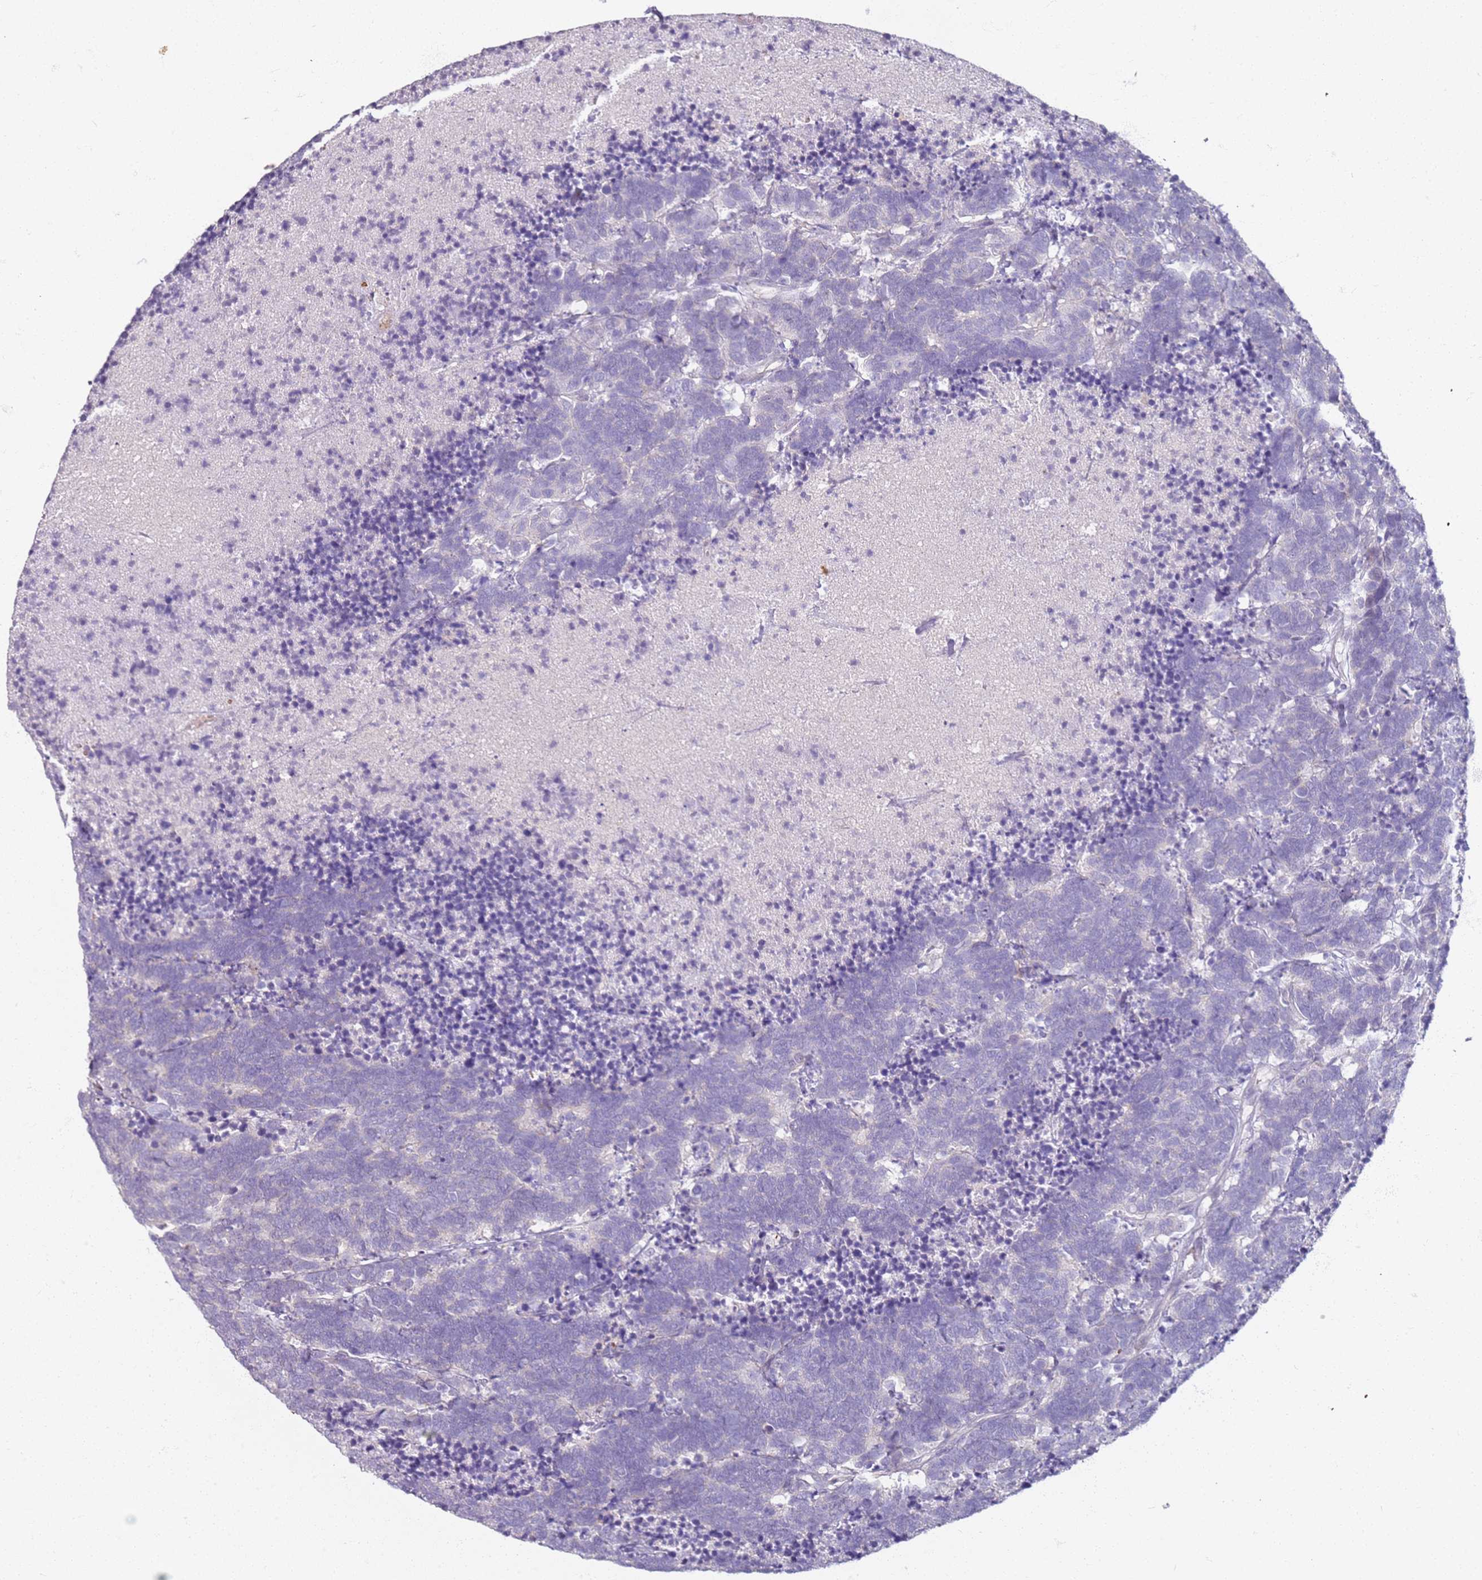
{"staining": {"intensity": "negative", "quantity": "none", "location": "none"}, "tissue": "carcinoid", "cell_type": "Tumor cells", "image_type": "cancer", "snomed": [{"axis": "morphology", "description": "Carcinoma, NOS"}, {"axis": "morphology", "description": "Carcinoid, malignant, NOS"}, {"axis": "topography", "description": "Urinary bladder"}], "caption": "Immunohistochemistry of carcinoid reveals no expression in tumor cells.", "gene": "CD40LG", "patient": {"sex": "male", "age": 57}}